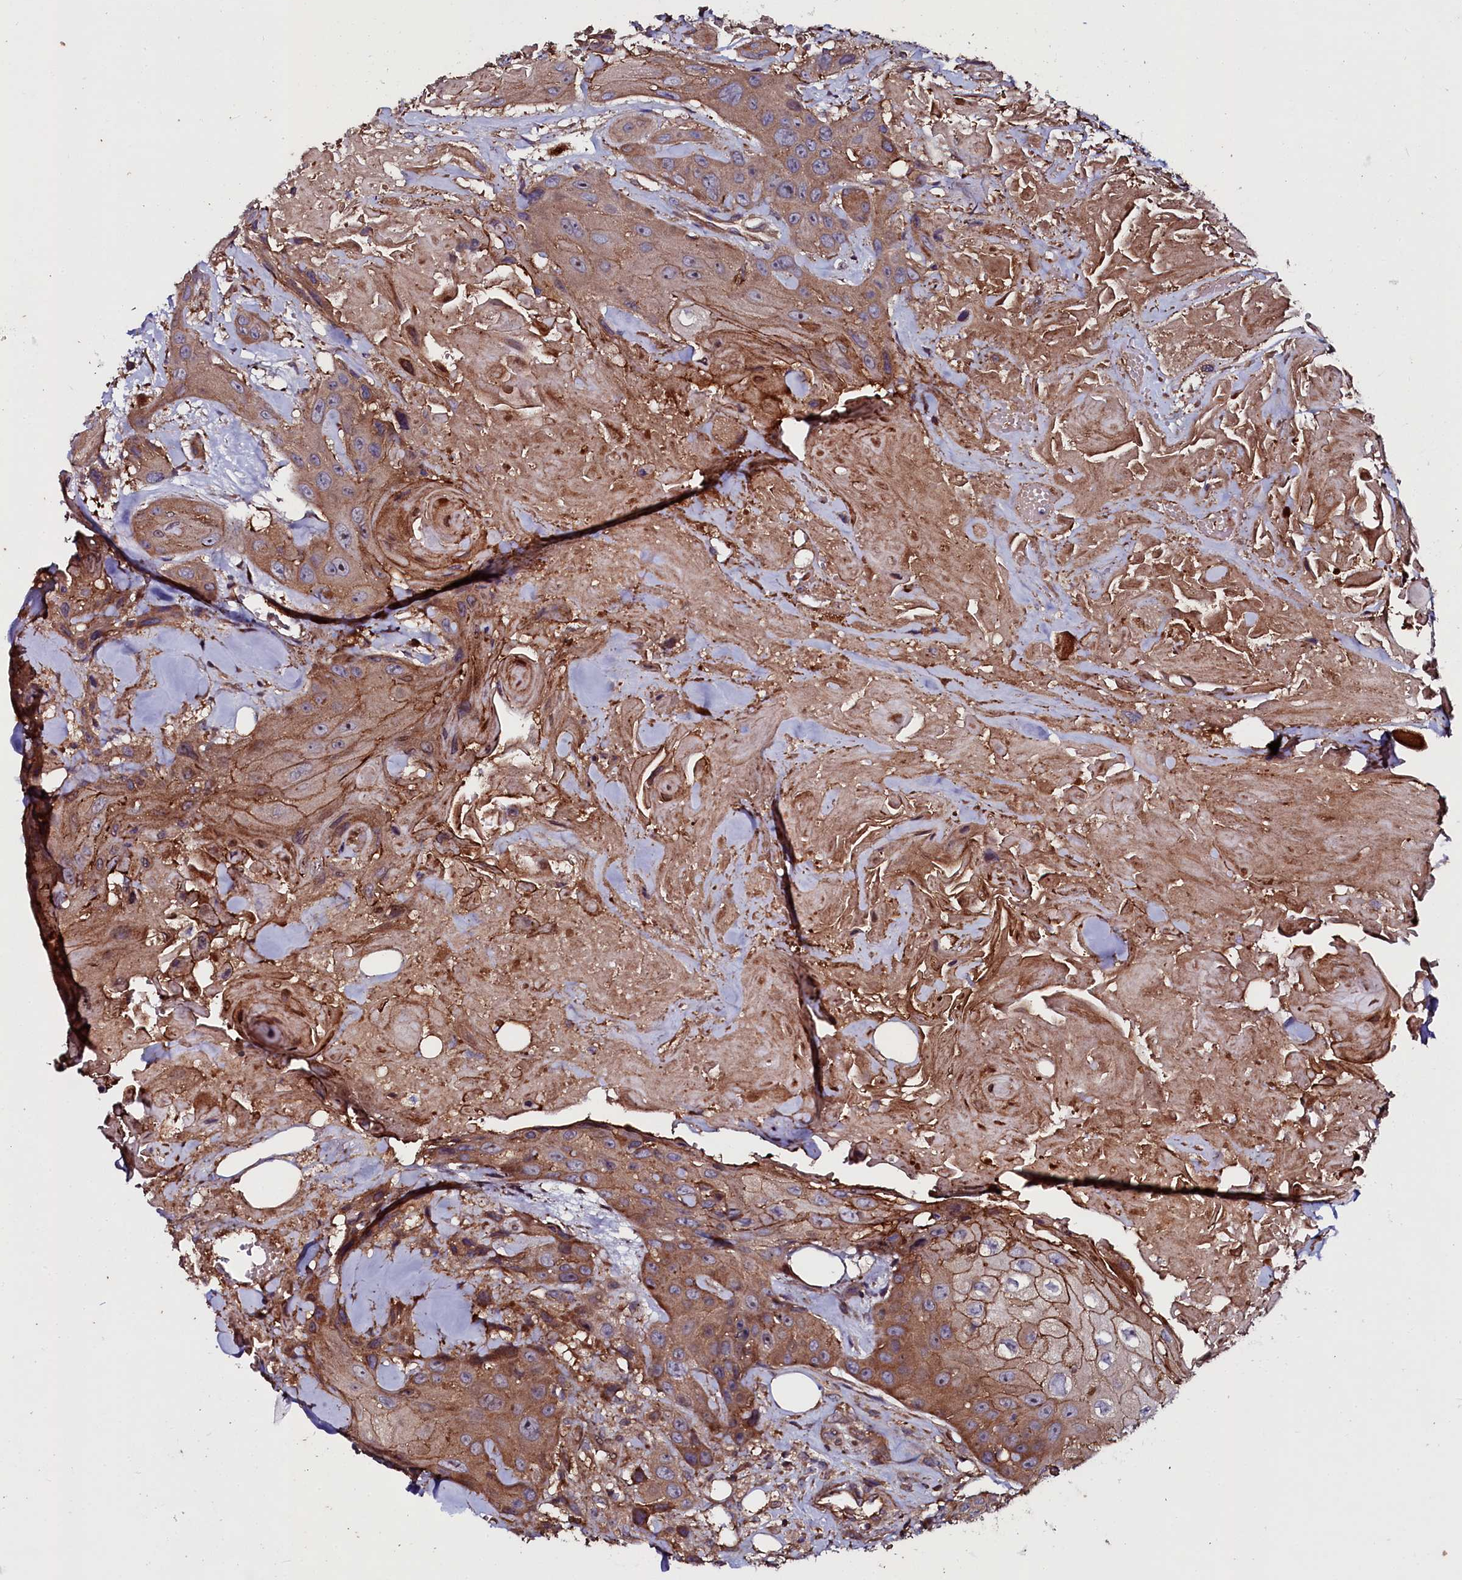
{"staining": {"intensity": "moderate", "quantity": ">75%", "location": "cytoplasmic/membranous"}, "tissue": "head and neck cancer", "cell_type": "Tumor cells", "image_type": "cancer", "snomed": [{"axis": "morphology", "description": "Squamous cell carcinoma, NOS"}, {"axis": "topography", "description": "Head-Neck"}], "caption": "Immunohistochemistry (IHC) of human squamous cell carcinoma (head and neck) reveals medium levels of moderate cytoplasmic/membranous positivity in about >75% of tumor cells.", "gene": "USPL1", "patient": {"sex": "male", "age": 81}}